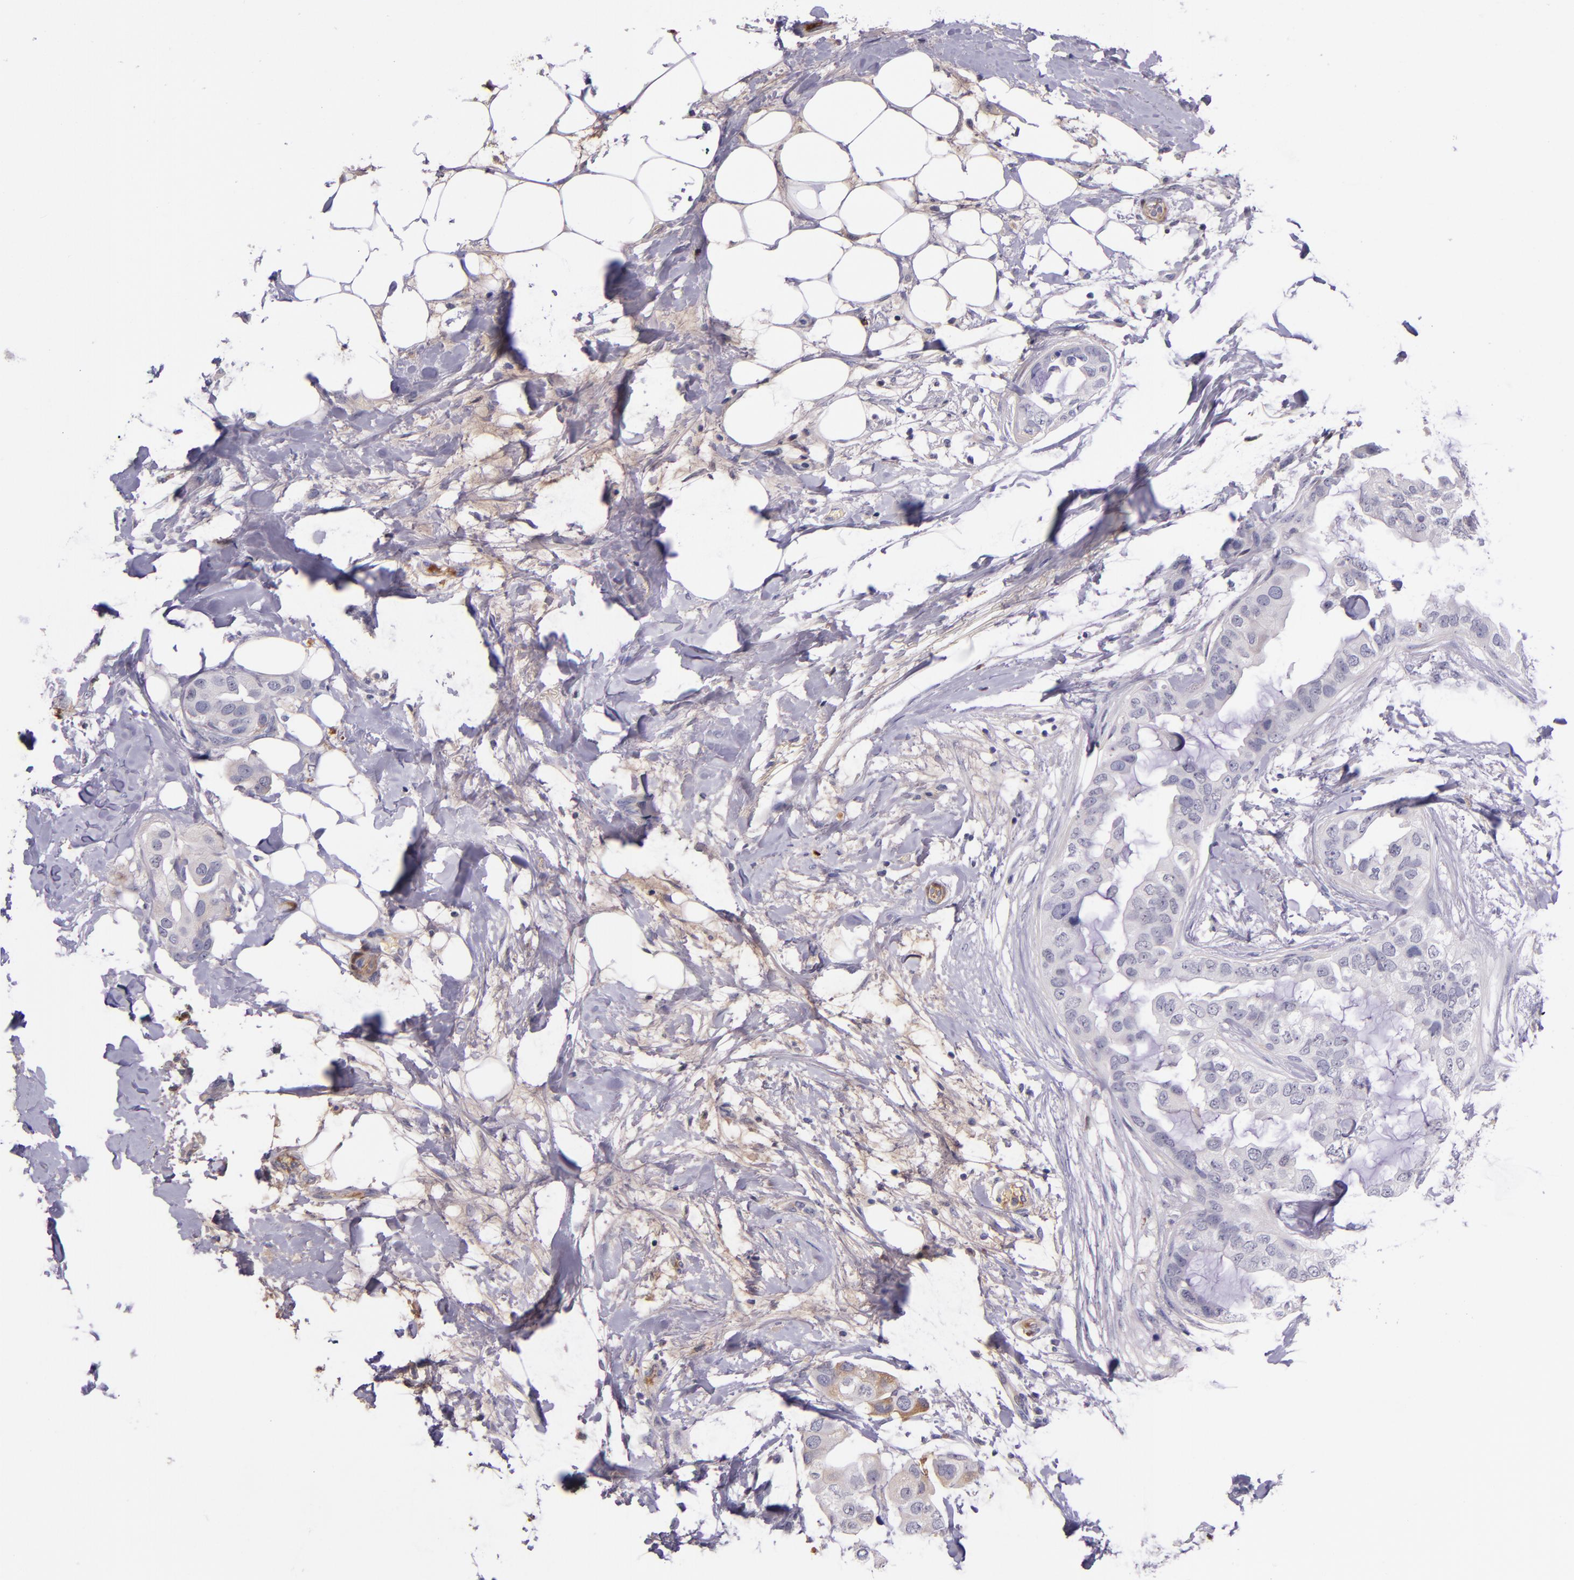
{"staining": {"intensity": "negative", "quantity": "none", "location": "none"}, "tissue": "breast cancer", "cell_type": "Tumor cells", "image_type": "cancer", "snomed": [{"axis": "morphology", "description": "Duct carcinoma"}, {"axis": "topography", "description": "Breast"}], "caption": "Immunohistochemistry micrograph of human breast cancer (invasive ductal carcinoma) stained for a protein (brown), which shows no positivity in tumor cells. (Stains: DAB (3,3'-diaminobenzidine) IHC with hematoxylin counter stain, Microscopy: brightfield microscopy at high magnification).", "gene": "KNG1", "patient": {"sex": "female", "age": 40}}